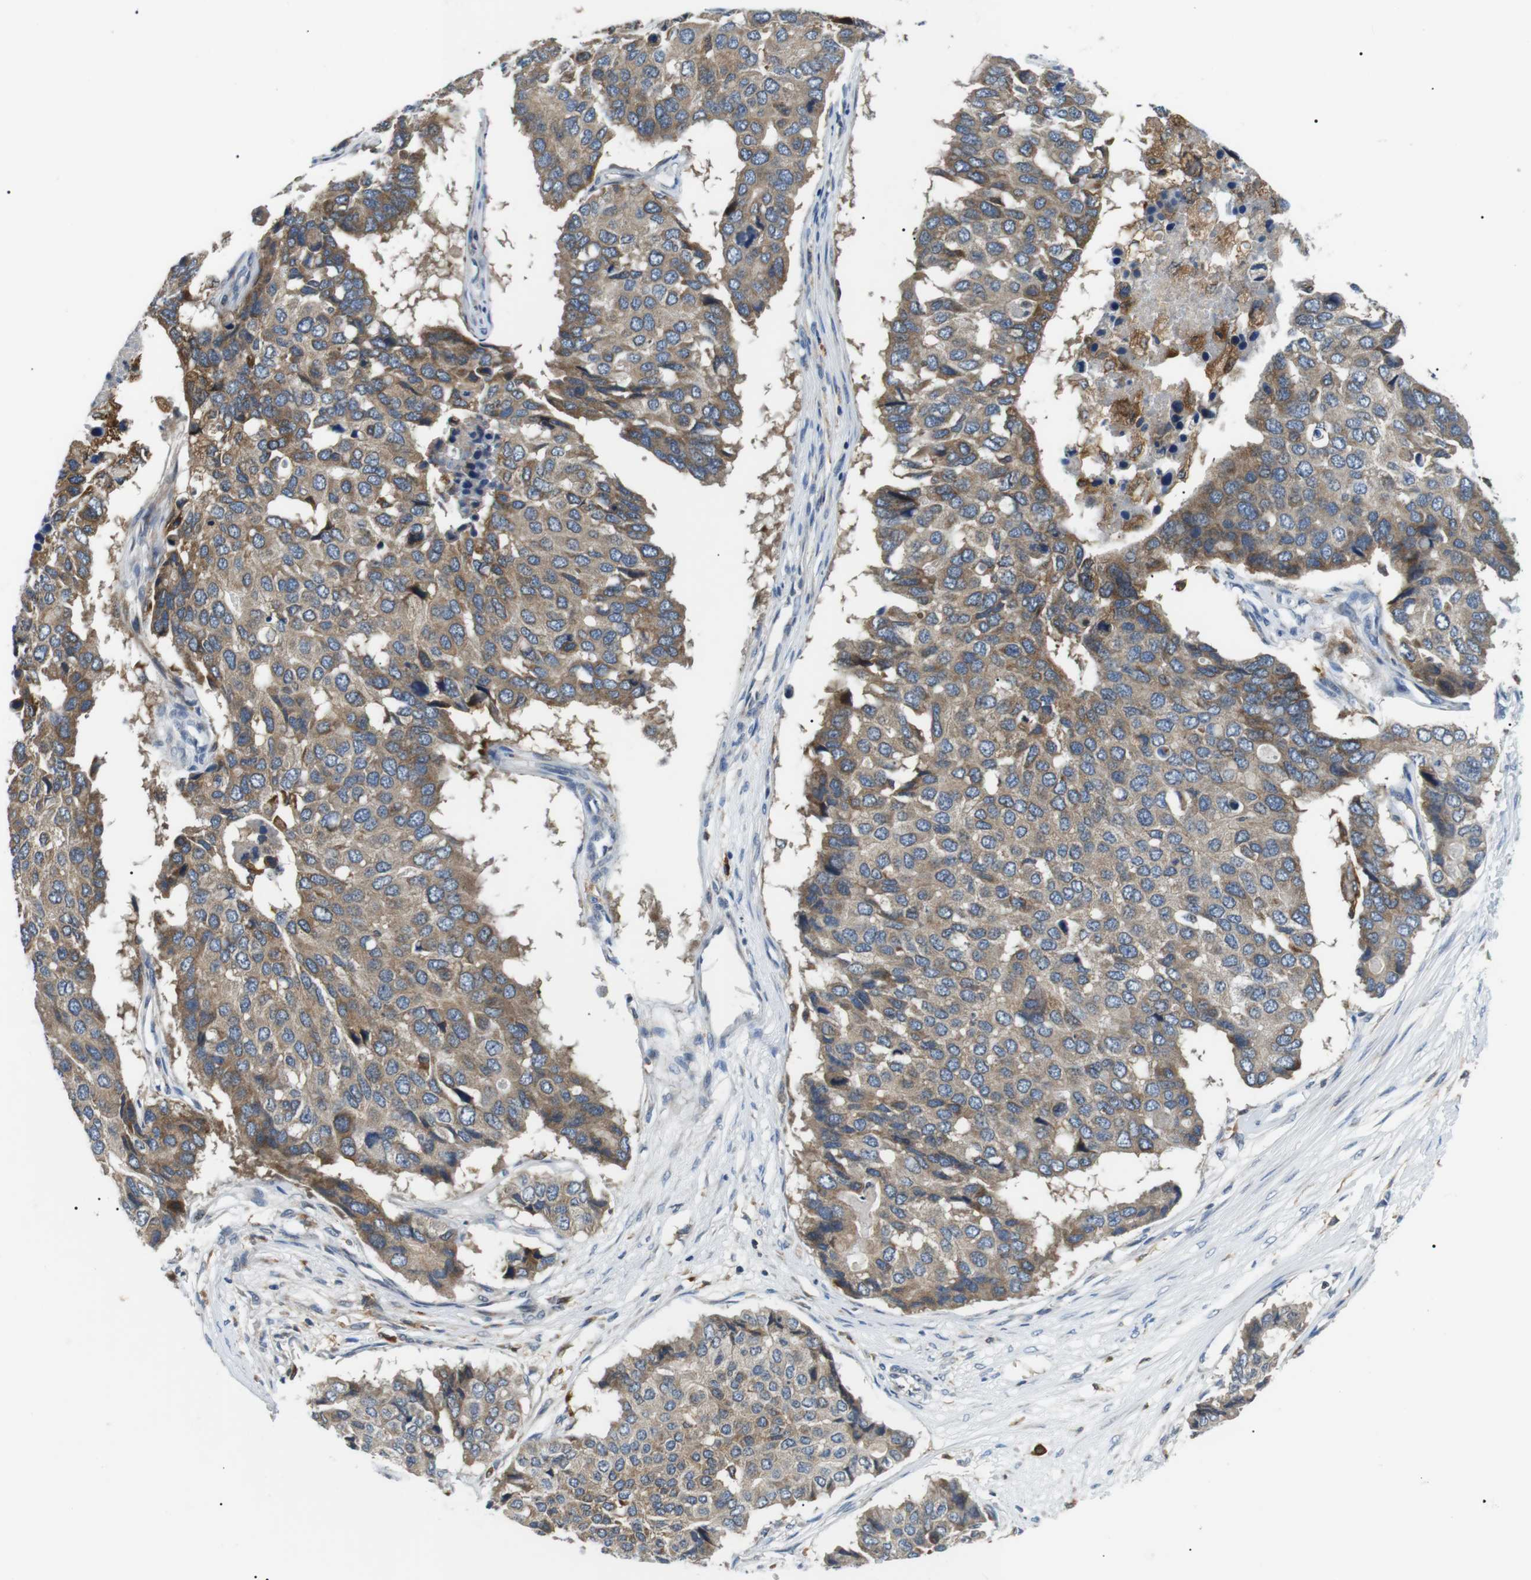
{"staining": {"intensity": "weak", "quantity": ">75%", "location": "cytoplasmic/membranous"}, "tissue": "pancreatic cancer", "cell_type": "Tumor cells", "image_type": "cancer", "snomed": [{"axis": "morphology", "description": "Adenocarcinoma, NOS"}, {"axis": "topography", "description": "Pancreas"}], "caption": "DAB (3,3'-diaminobenzidine) immunohistochemical staining of adenocarcinoma (pancreatic) displays weak cytoplasmic/membranous protein staining in approximately >75% of tumor cells.", "gene": "RAB9A", "patient": {"sex": "male", "age": 50}}